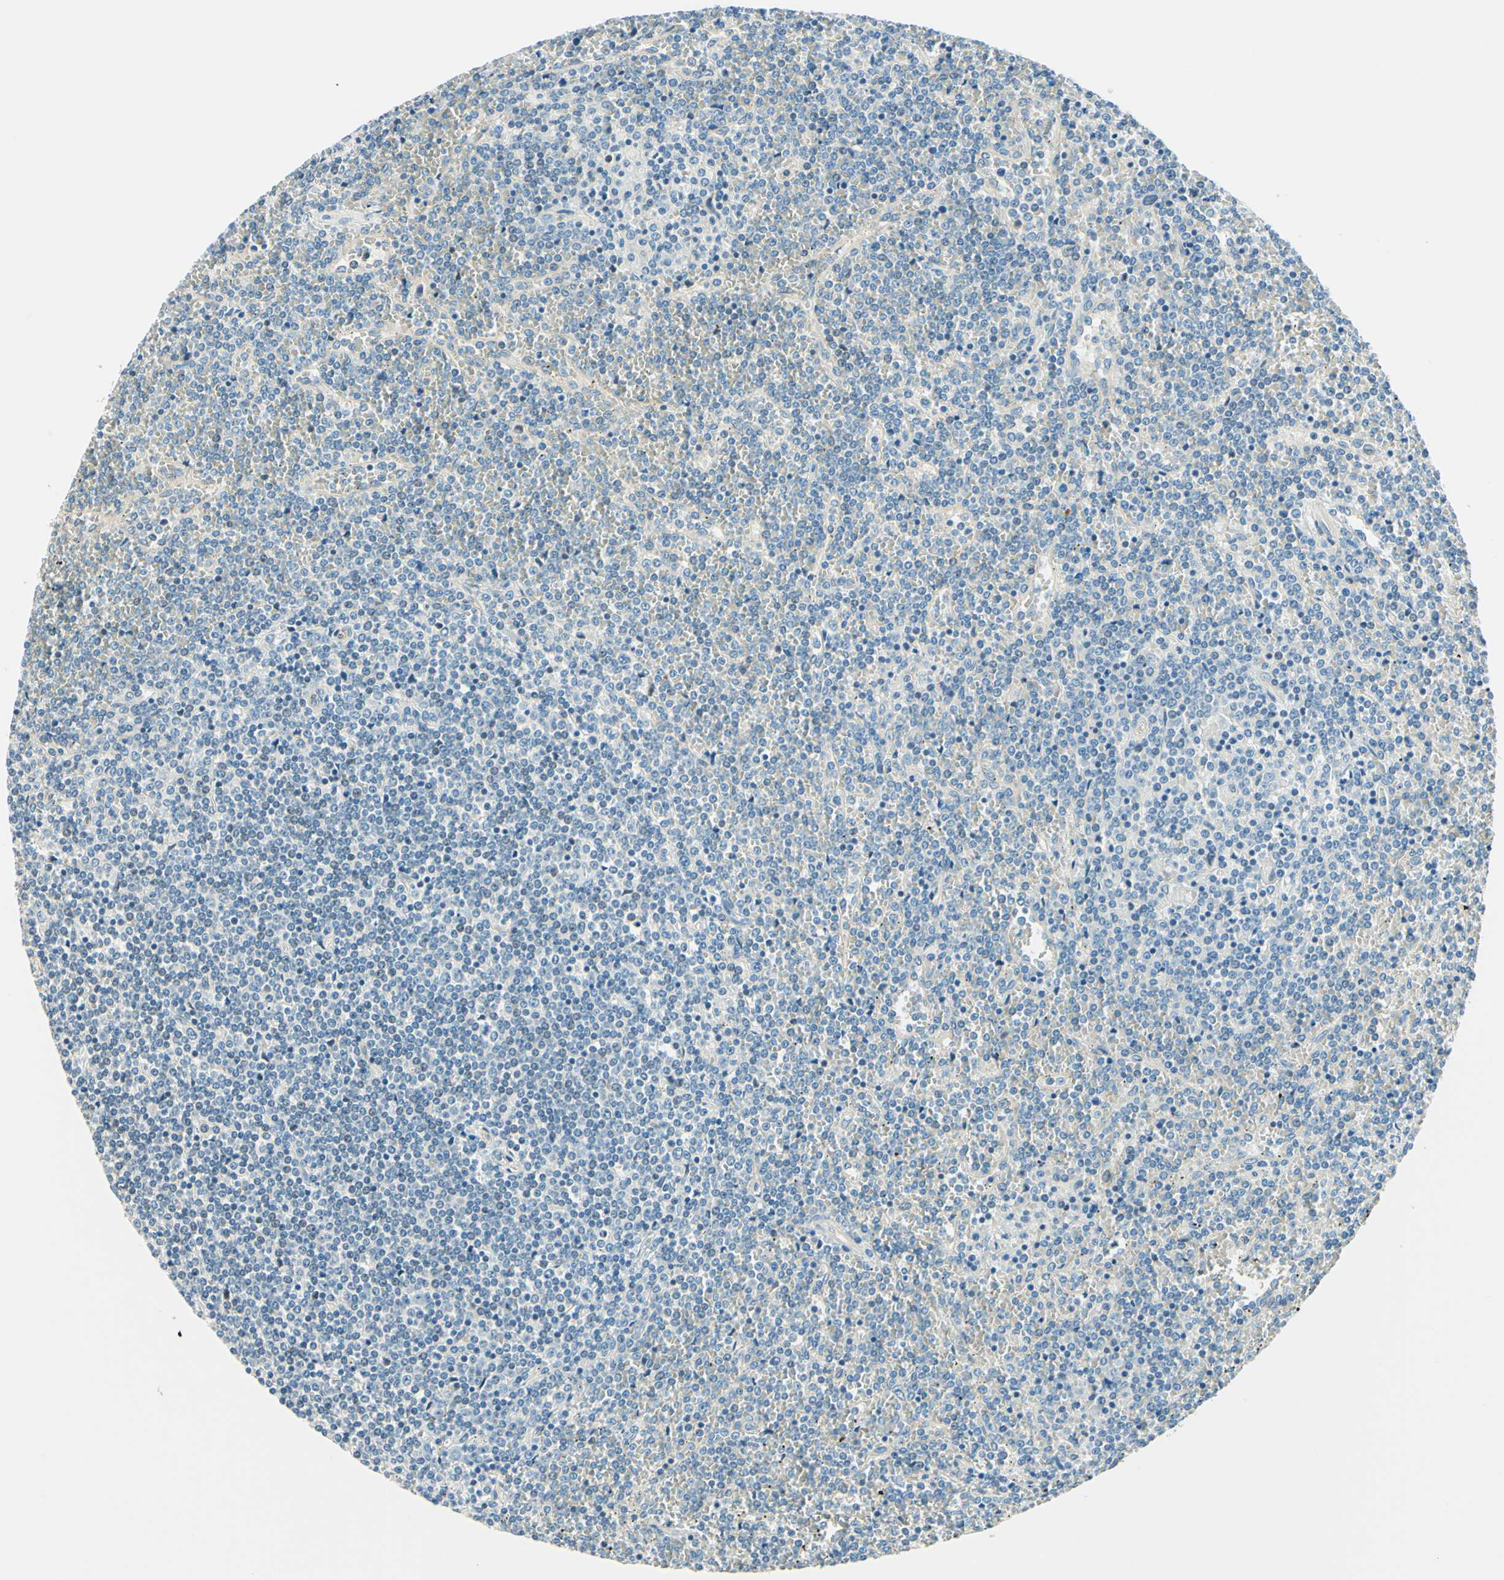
{"staining": {"intensity": "negative", "quantity": "none", "location": "none"}, "tissue": "lymphoma", "cell_type": "Tumor cells", "image_type": "cancer", "snomed": [{"axis": "morphology", "description": "Malignant lymphoma, non-Hodgkin's type, Low grade"}, {"axis": "topography", "description": "Spleen"}], "caption": "An image of lymphoma stained for a protein demonstrates no brown staining in tumor cells.", "gene": "TAOK2", "patient": {"sex": "female", "age": 19}}